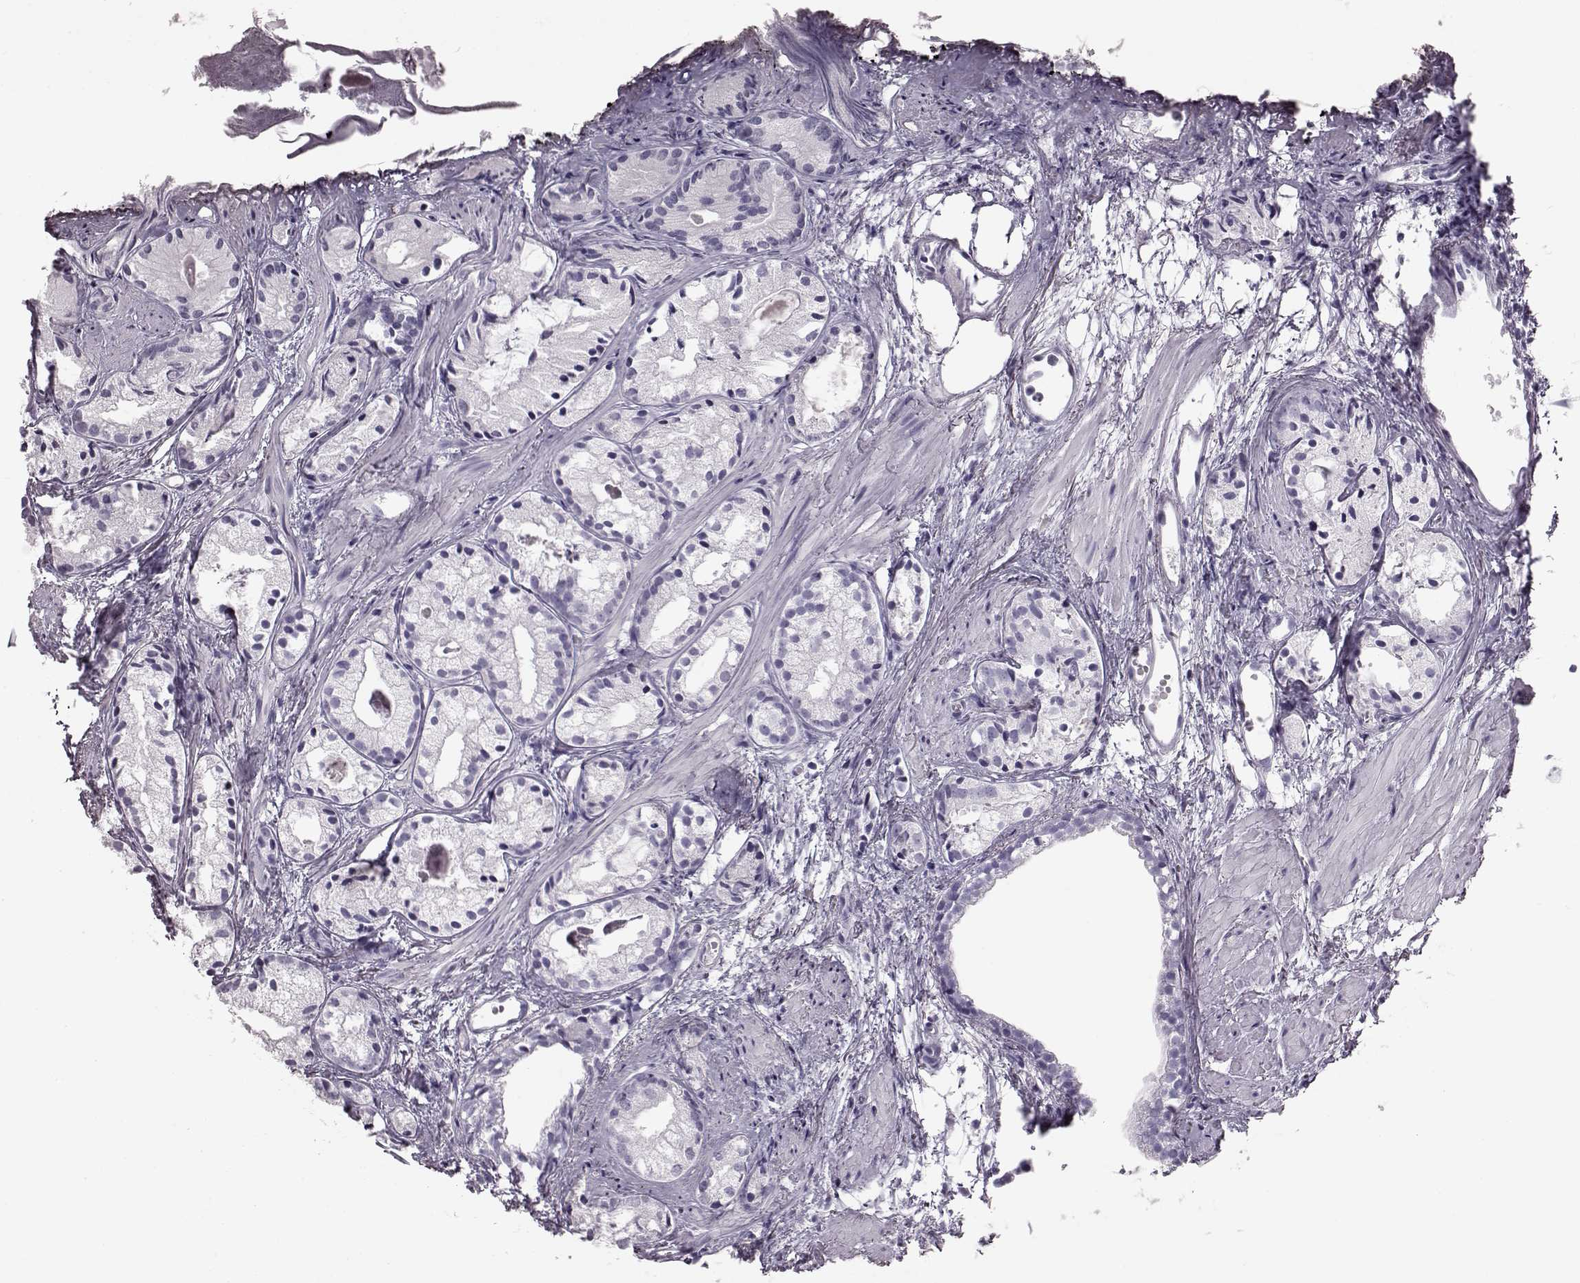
{"staining": {"intensity": "negative", "quantity": "none", "location": "none"}, "tissue": "prostate cancer", "cell_type": "Tumor cells", "image_type": "cancer", "snomed": [{"axis": "morphology", "description": "Adenocarcinoma, High grade"}, {"axis": "topography", "description": "Prostate"}], "caption": "High magnification brightfield microscopy of prostate cancer stained with DAB (brown) and counterstained with hematoxylin (blue): tumor cells show no significant positivity.", "gene": "TCHHL1", "patient": {"sex": "male", "age": 85}}